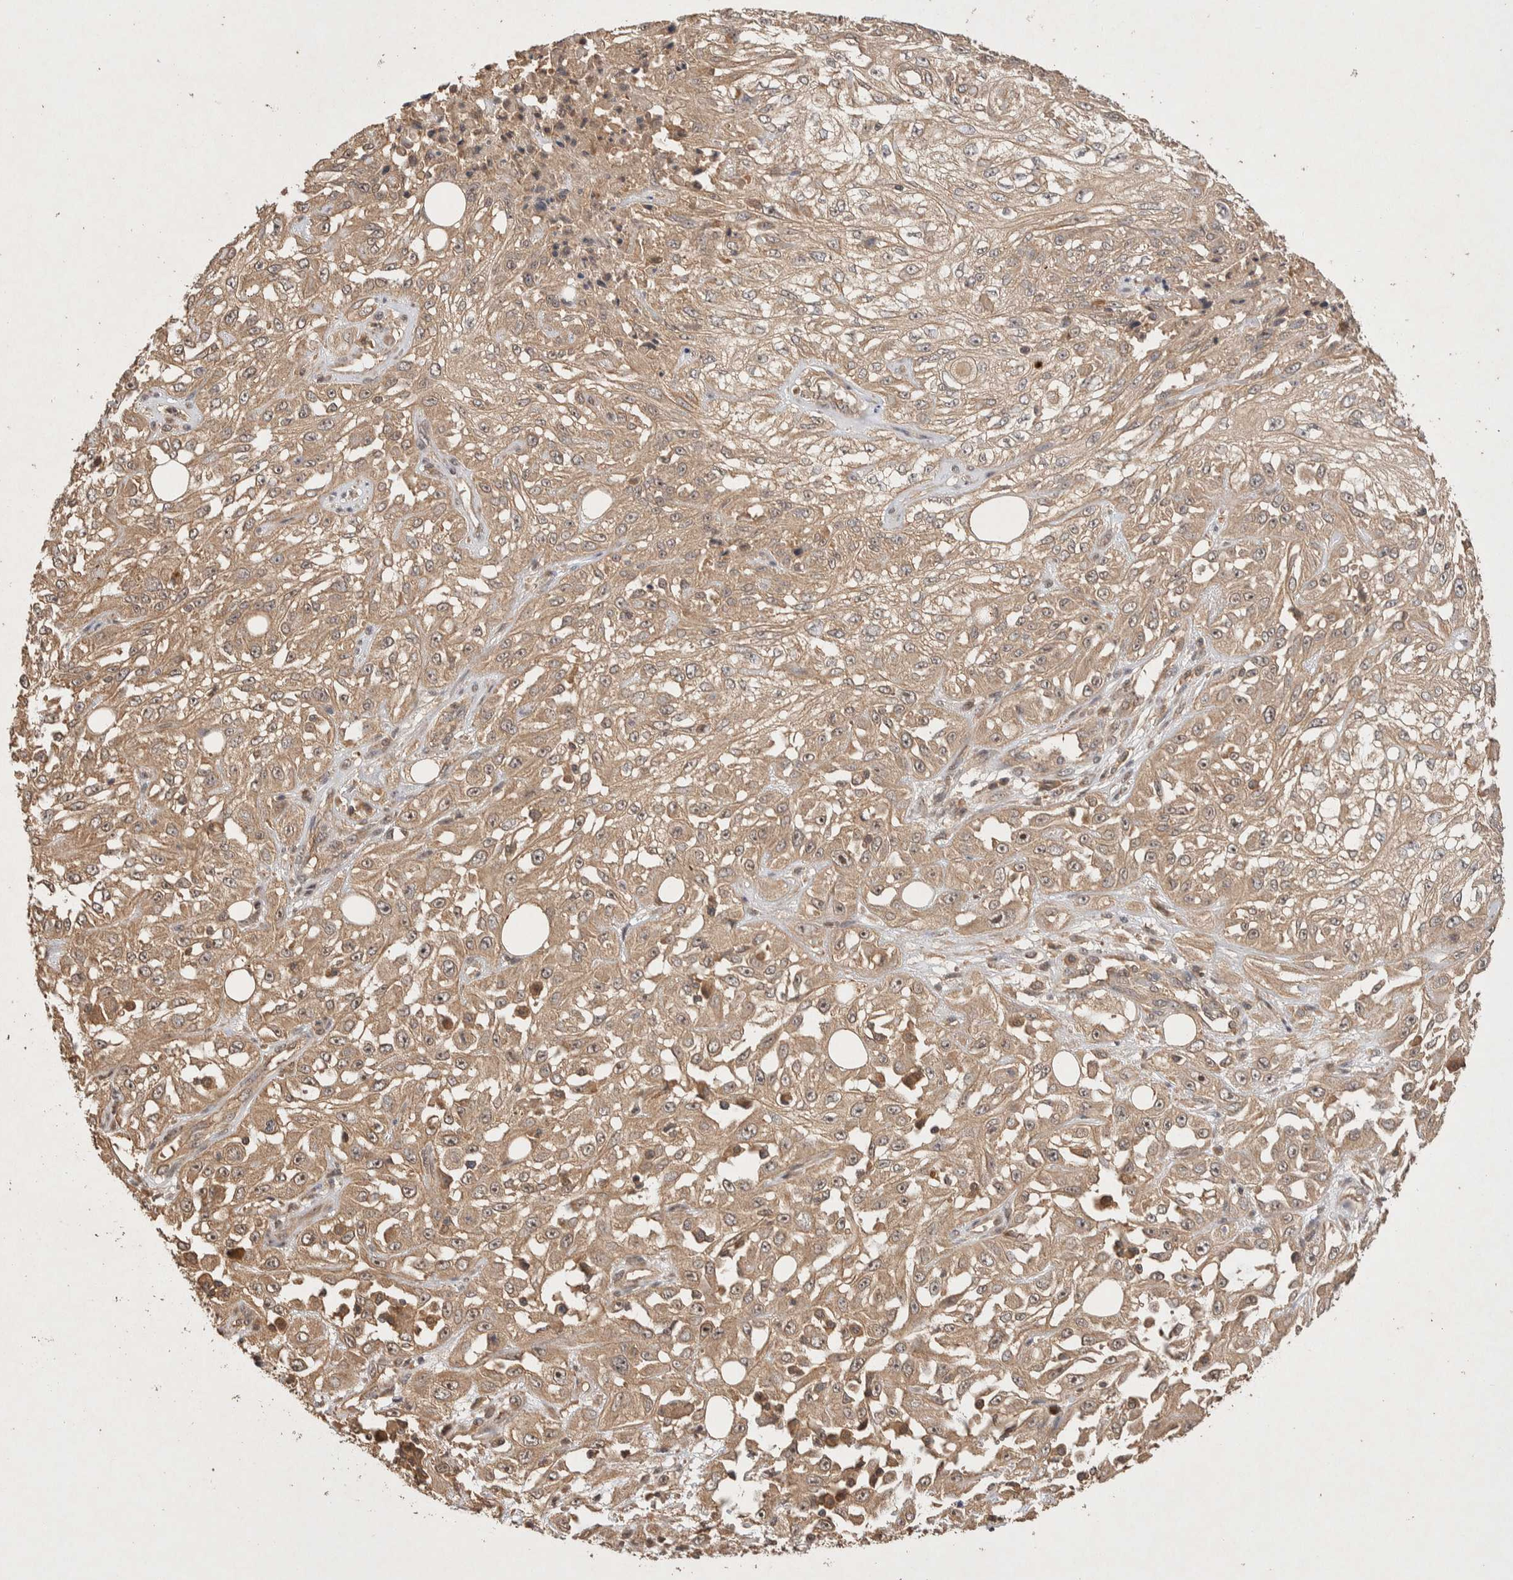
{"staining": {"intensity": "weak", "quantity": ">75%", "location": "cytoplasmic/membranous"}, "tissue": "skin cancer", "cell_type": "Tumor cells", "image_type": "cancer", "snomed": [{"axis": "morphology", "description": "Squamous cell carcinoma, NOS"}, {"axis": "morphology", "description": "Squamous cell carcinoma, metastatic, NOS"}, {"axis": "topography", "description": "Skin"}, {"axis": "topography", "description": "Lymph node"}], "caption": "Skin squamous cell carcinoma was stained to show a protein in brown. There is low levels of weak cytoplasmic/membranous staining in about >75% of tumor cells.", "gene": "NSMAF", "patient": {"sex": "male", "age": 75}}